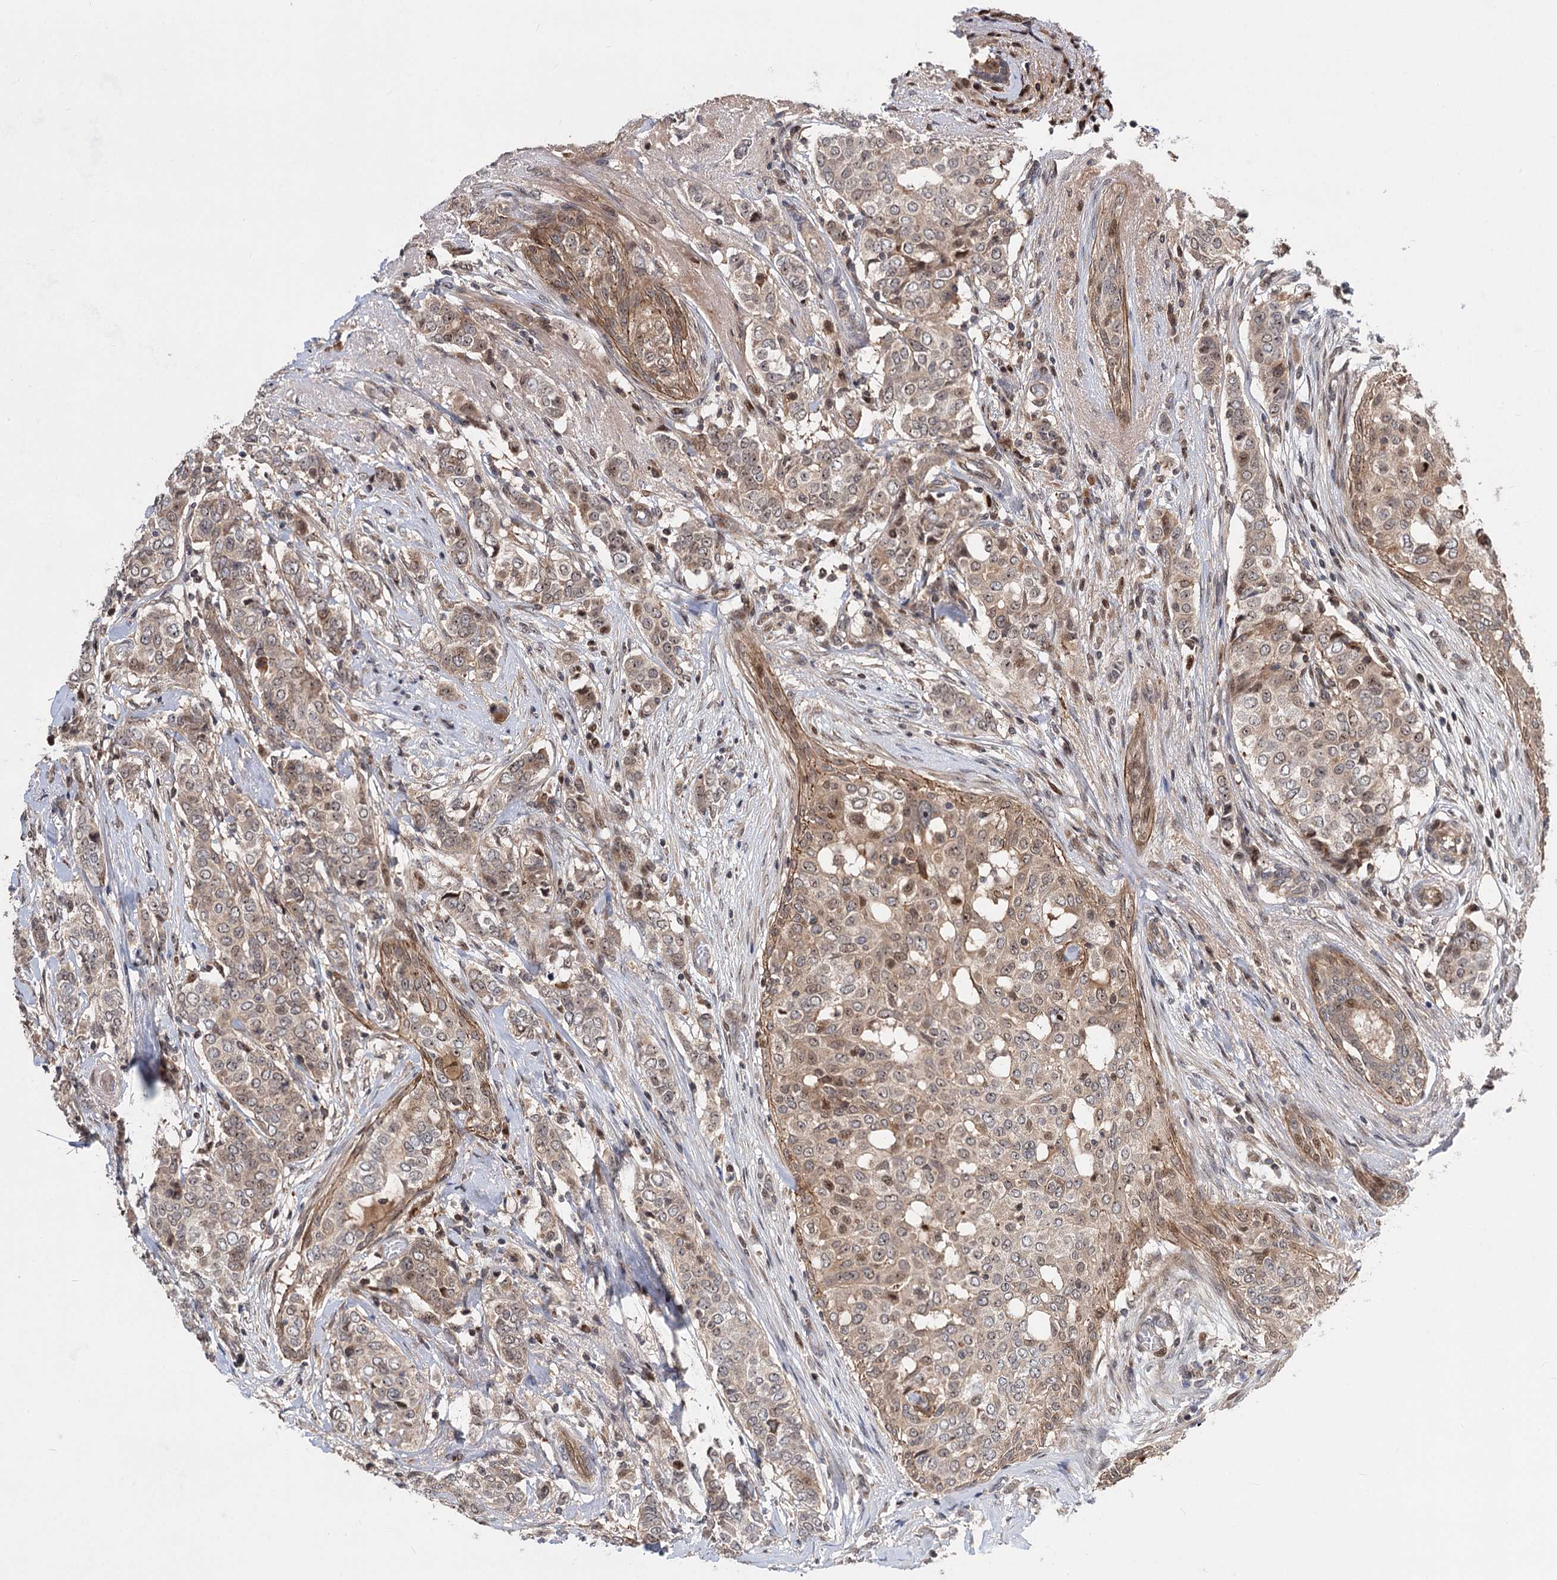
{"staining": {"intensity": "weak", "quantity": "25%-75%", "location": "cytoplasmic/membranous,nuclear"}, "tissue": "breast cancer", "cell_type": "Tumor cells", "image_type": "cancer", "snomed": [{"axis": "morphology", "description": "Lobular carcinoma"}, {"axis": "topography", "description": "Breast"}], "caption": "Immunohistochemistry (DAB) staining of breast lobular carcinoma reveals weak cytoplasmic/membranous and nuclear protein staining in about 25%-75% of tumor cells.", "gene": "GPBP1", "patient": {"sex": "female", "age": 51}}